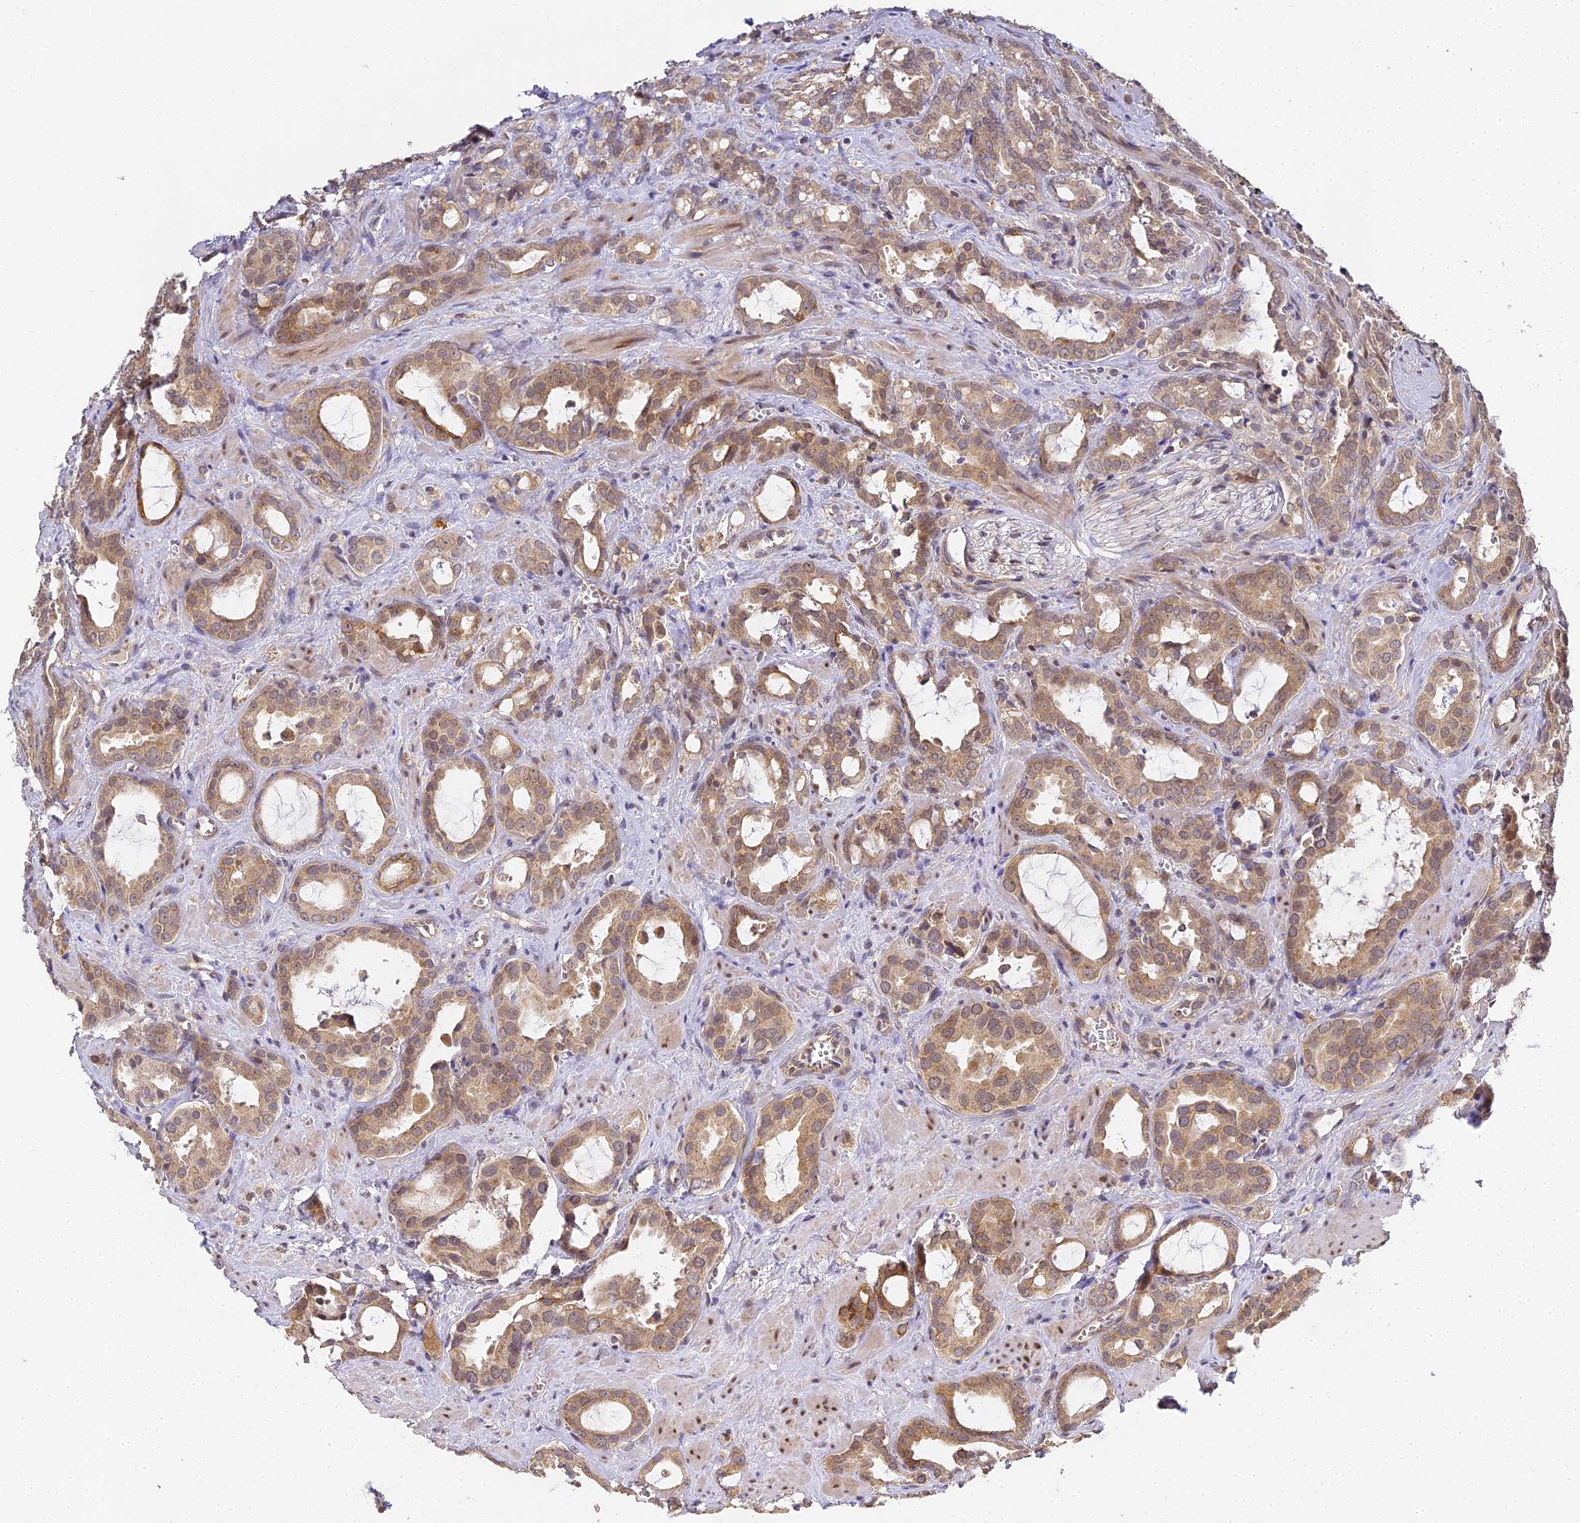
{"staining": {"intensity": "moderate", "quantity": ">75%", "location": "cytoplasmic/membranous,nuclear"}, "tissue": "prostate cancer", "cell_type": "Tumor cells", "image_type": "cancer", "snomed": [{"axis": "morphology", "description": "Adenocarcinoma, High grade"}, {"axis": "topography", "description": "Prostate"}], "caption": "Adenocarcinoma (high-grade) (prostate) stained for a protein (brown) exhibits moderate cytoplasmic/membranous and nuclear positive expression in about >75% of tumor cells.", "gene": "DNAAF10", "patient": {"sex": "male", "age": 72}}